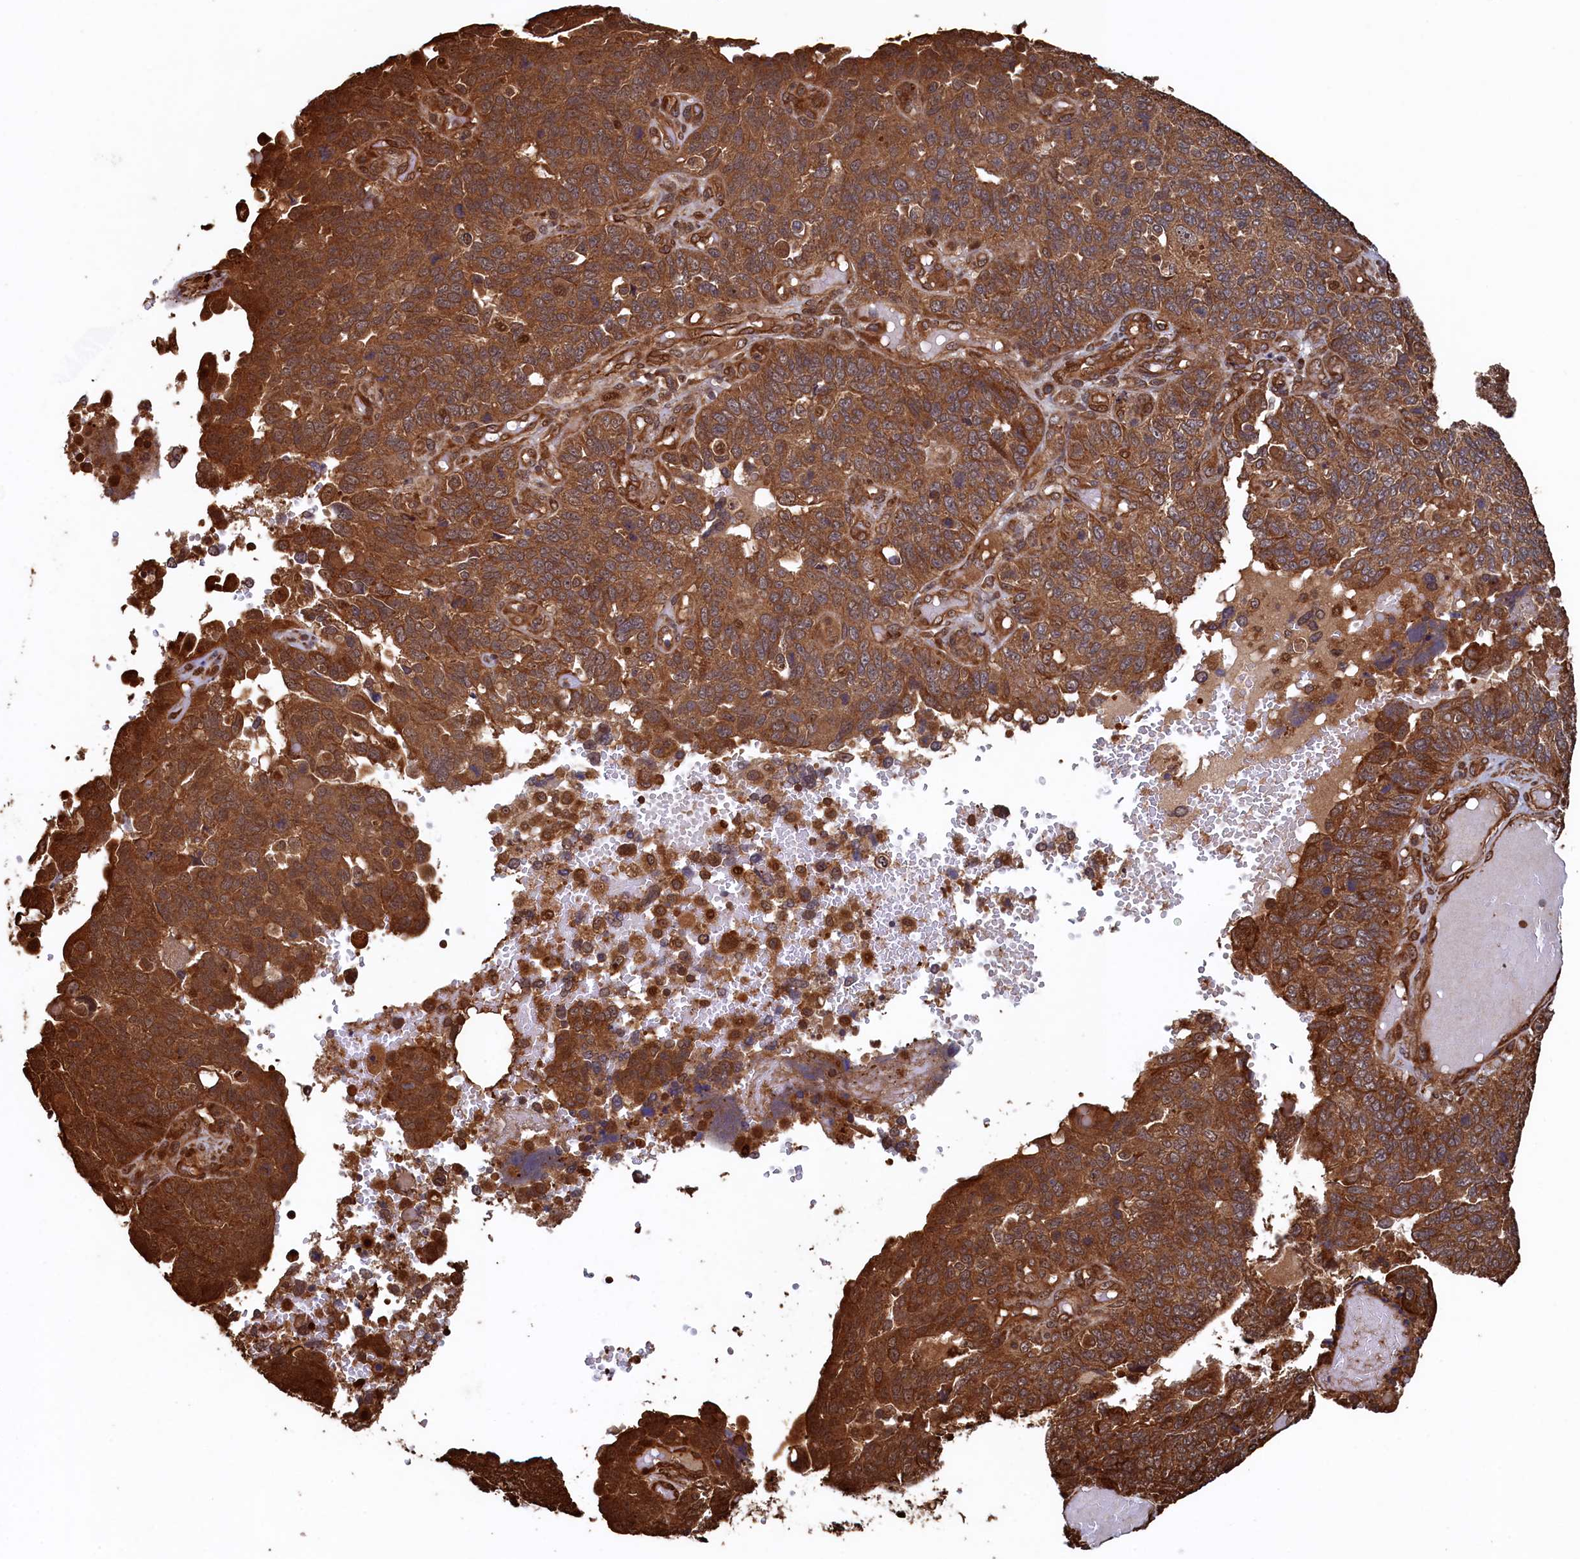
{"staining": {"intensity": "strong", "quantity": ">75%", "location": "cytoplasmic/membranous,nuclear"}, "tissue": "endometrial cancer", "cell_type": "Tumor cells", "image_type": "cancer", "snomed": [{"axis": "morphology", "description": "Adenocarcinoma, NOS"}, {"axis": "topography", "description": "Endometrium"}], "caption": "The immunohistochemical stain highlights strong cytoplasmic/membranous and nuclear positivity in tumor cells of adenocarcinoma (endometrial) tissue.", "gene": "PIGN", "patient": {"sex": "female", "age": 66}}